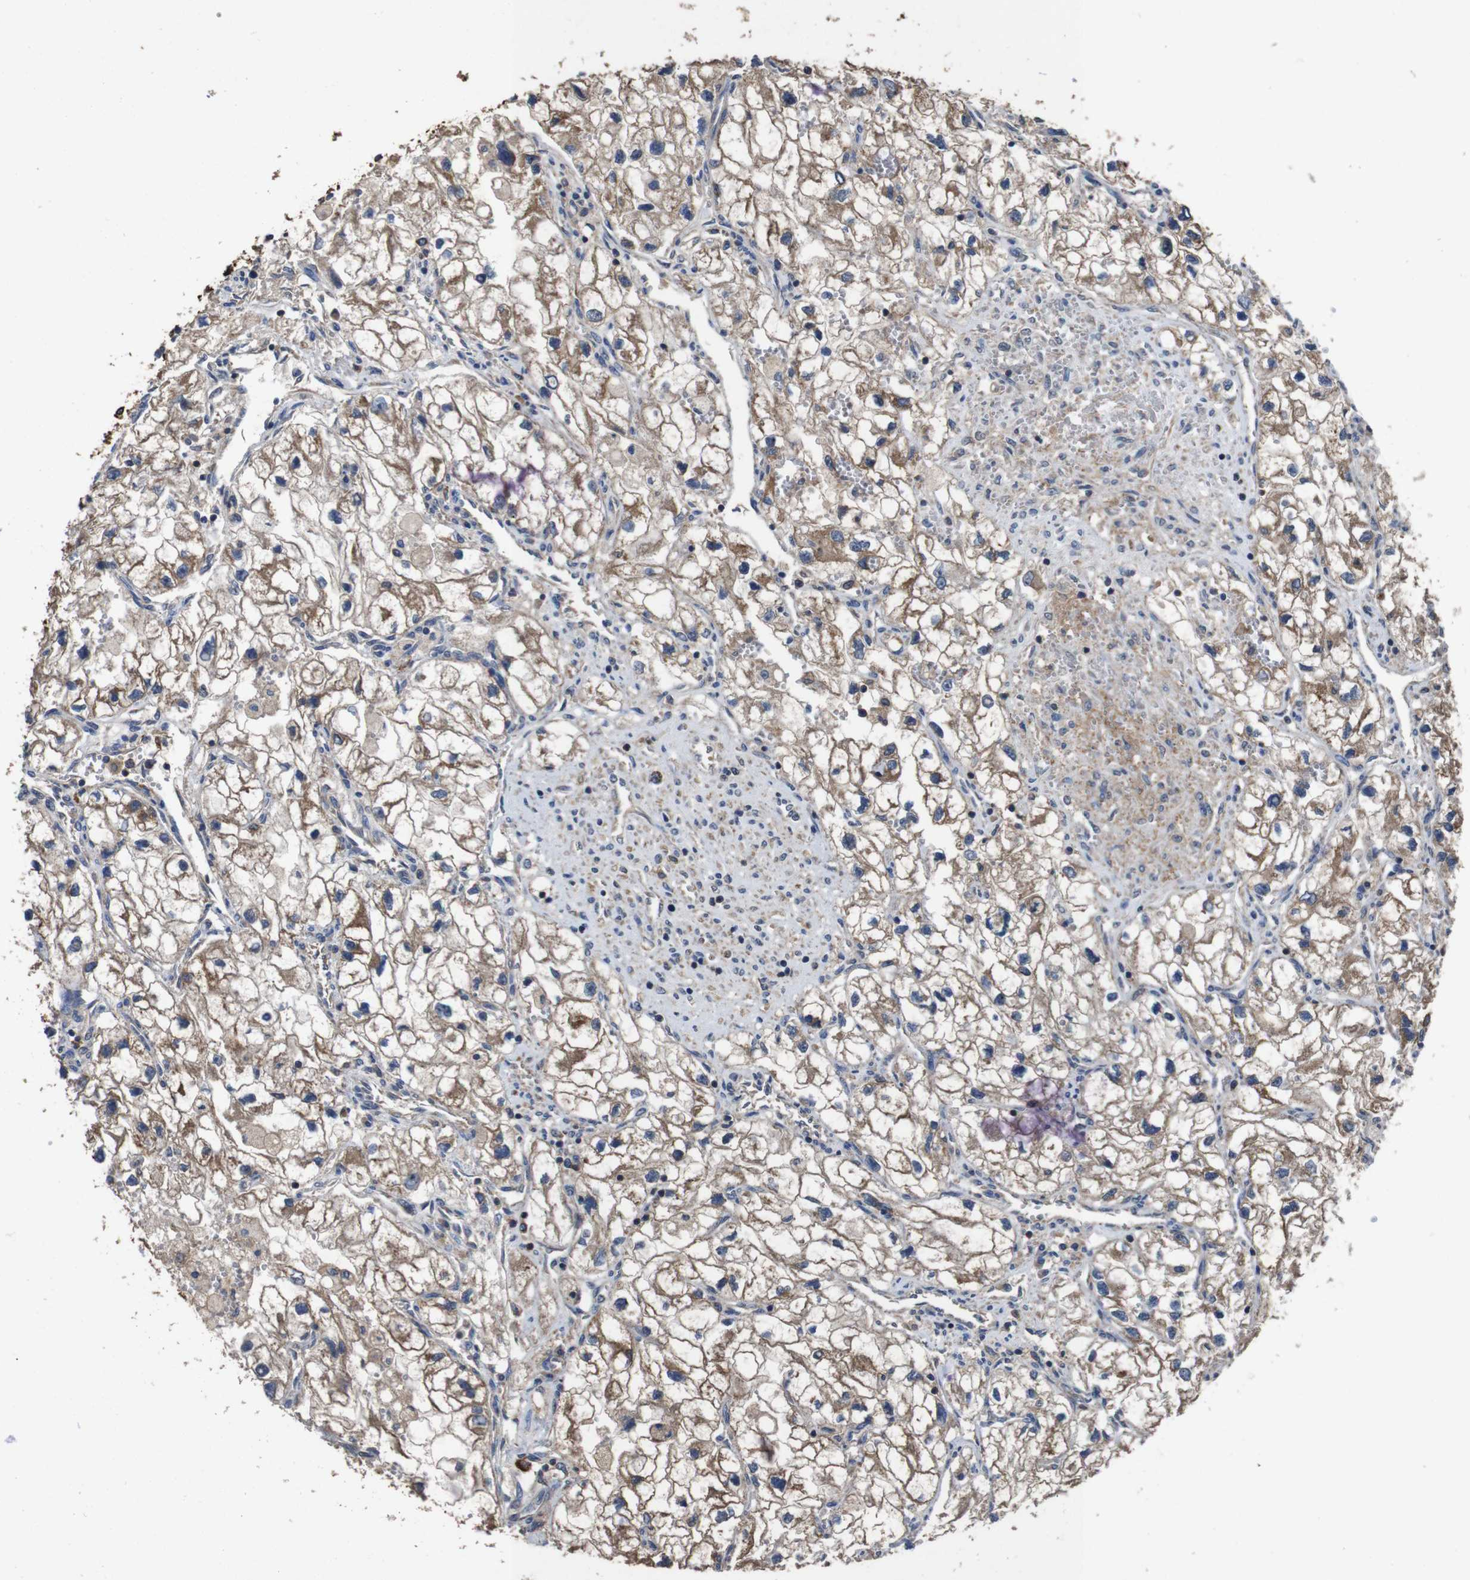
{"staining": {"intensity": "moderate", "quantity": ">75%", "location": "cytoplasmic/membranous"}, "tissue": "renal cancer", "cell_type": "Tumor cells", "image_type": "cancer", "snomed": [{"axis": "morphology", "description": "Adenocarcinoma, NOS"}, {"axis": "topography", "description": "Kidney"}], "caption": "Moderate cytoplasmic/membranous positivity is identified in about >75% of tumor cells in renal adenocarcinoma.", "gene": "GLIPR1", "patient": {"sex": "female", "age": 70}}